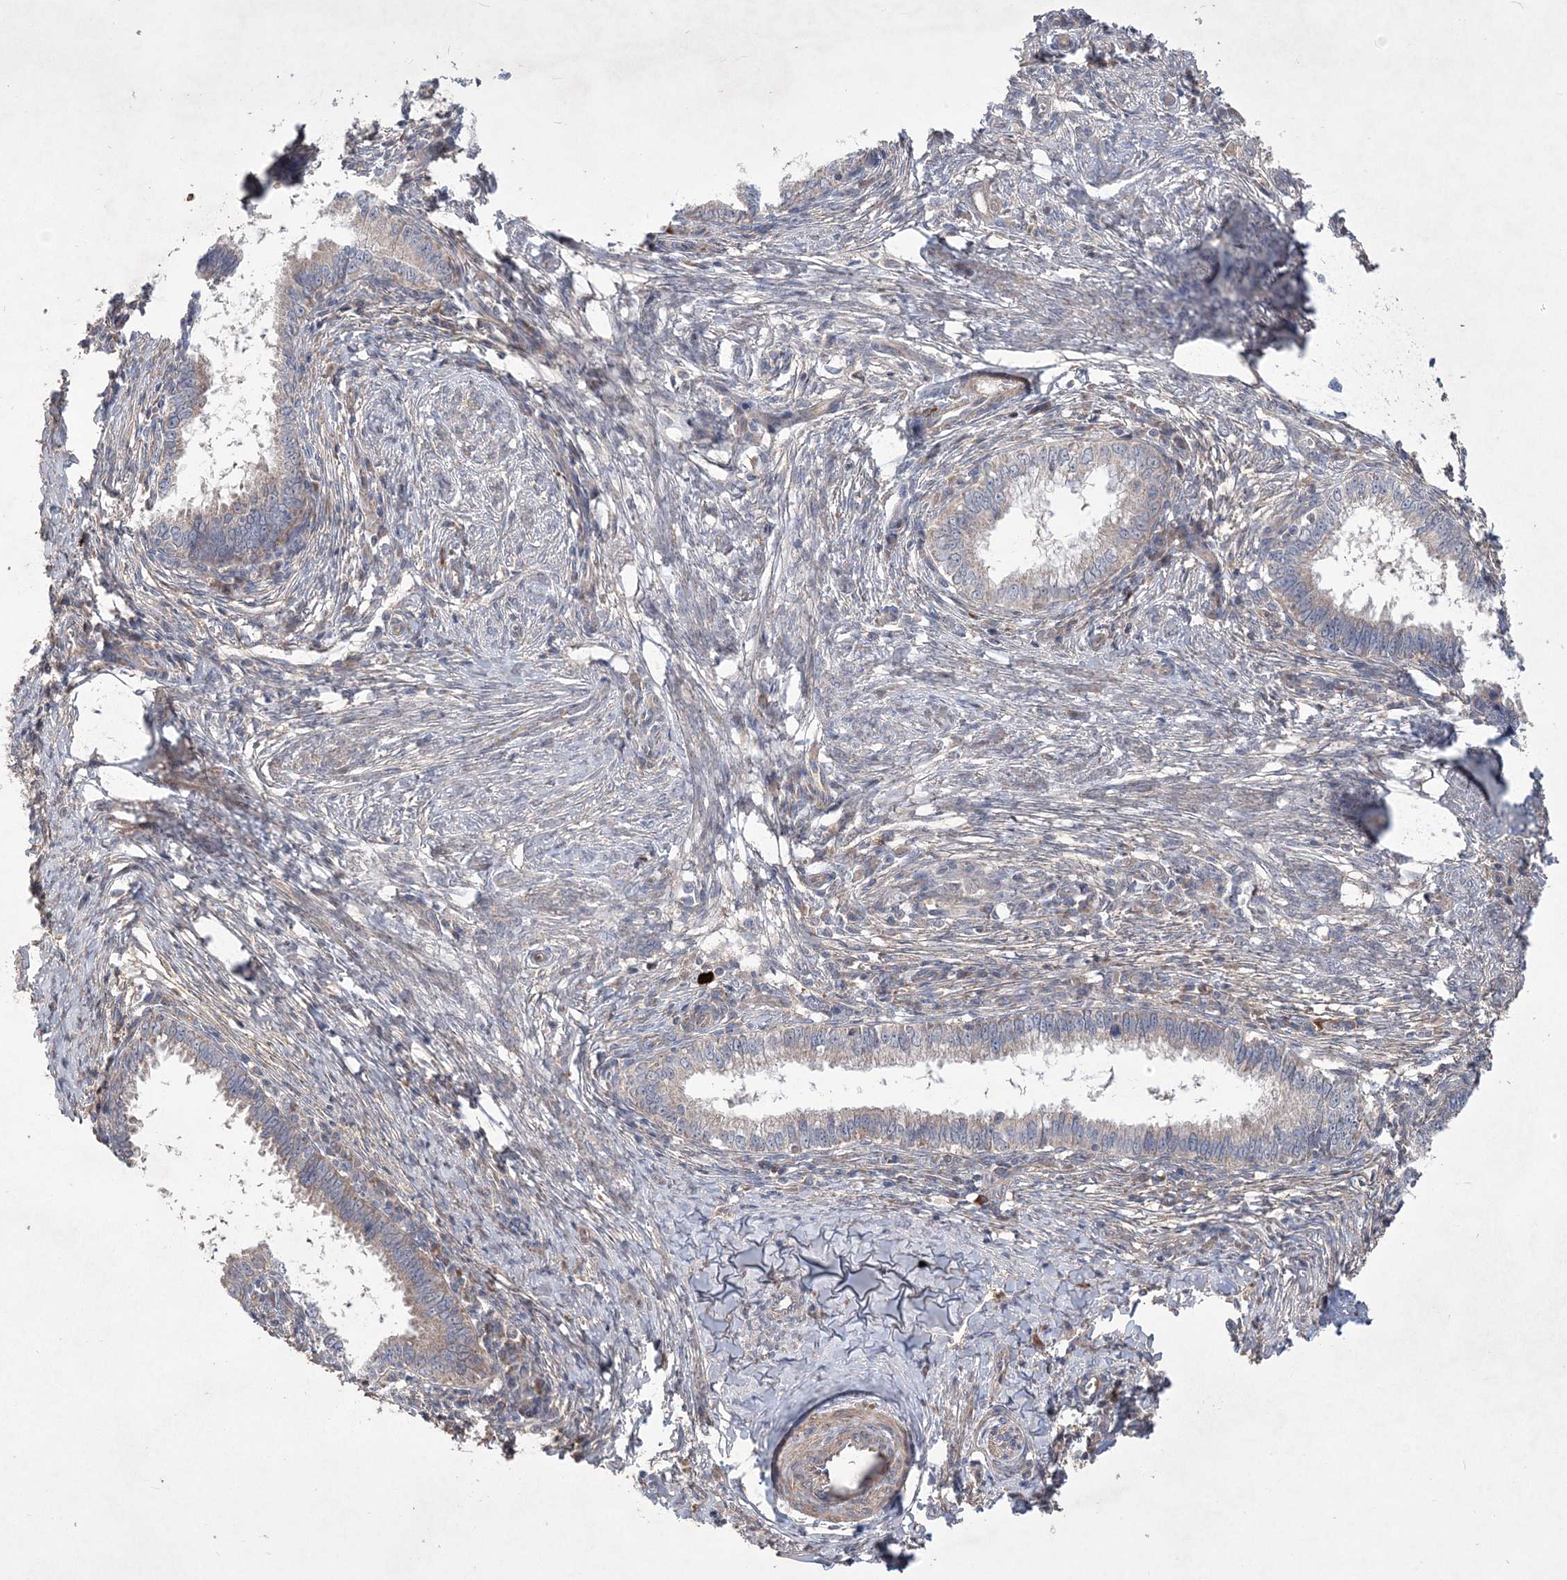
{"staining": {"intensity": "weak", "quantity": "25%-75%", "location": "cytoplasmic/membranous"}, "tissue": "cervical cancer", "cell_type": "Tumor cells", "image_type": "cancer", "snomed": [{"axis": "morphology", "description": "Adenocarcinoma, NOS"}, {"axis": "topography", "description": "Cervix"}], "caption": "Cervical adenocarcinoma tissue reveals weak cytoplasmic/membranous staining in about 25%-75% of tumor cells", "gene": "MTRF1L", "patient": {"sex": "female", "age": 36}}